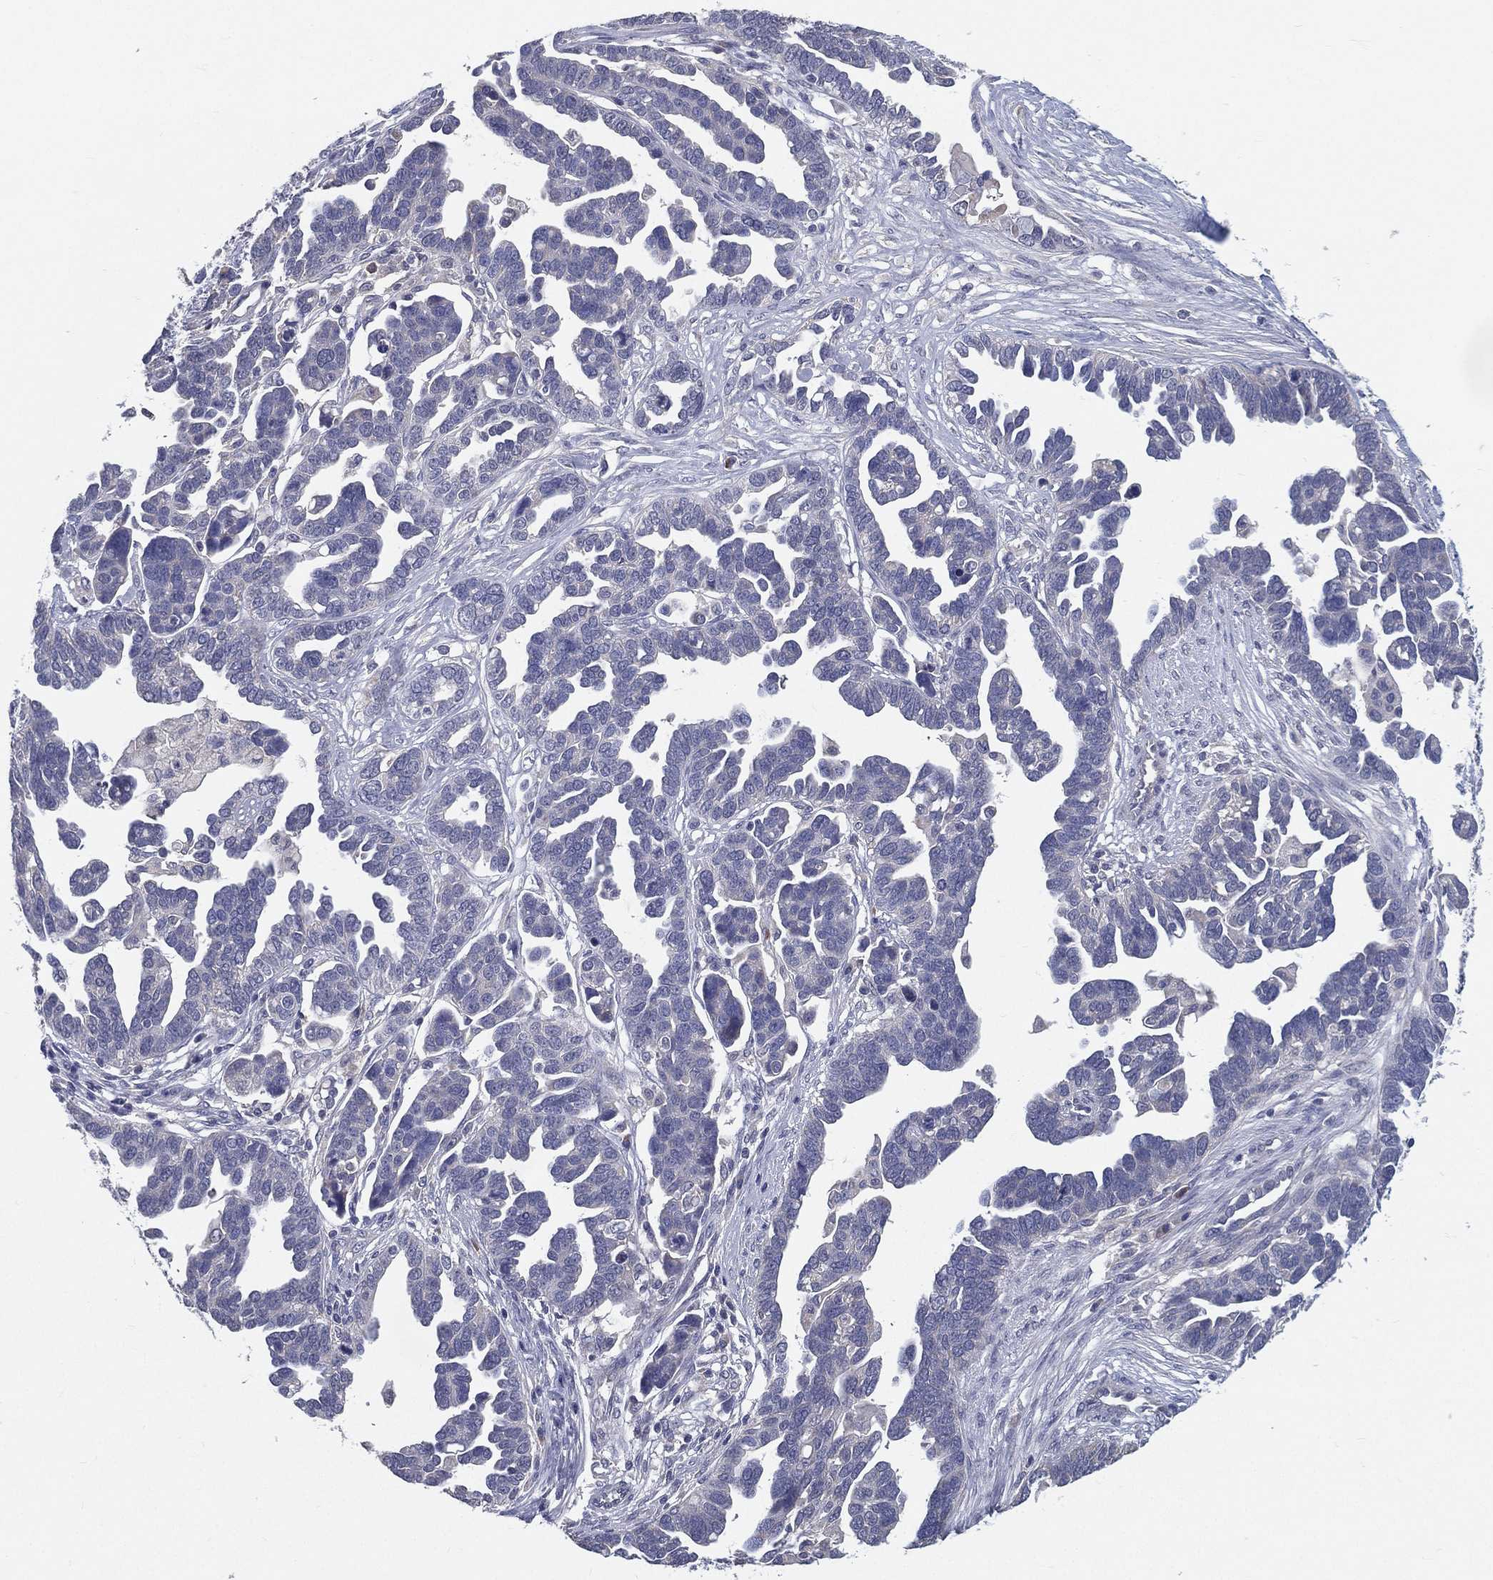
{"staining": {"intensity": "negative", "quantity": "none", "location": "none"}, "tissue": "ovarian cancer", "cell_type": "Tumor cells", "image_type": "cancer", "snomed": [{"axis": "morphology", "description": "Cystadenocarcinoma, serous, NOS"}, {"axis": "topography", "description": "Ovary"}], "caption": "Immunohistochemical staining of serous cystadenocarcinoma (ovarian) exhibits no significant expression in tumor cells.", "gene": "PCSK1", "patient": {"sex": "female", "age": 54}}